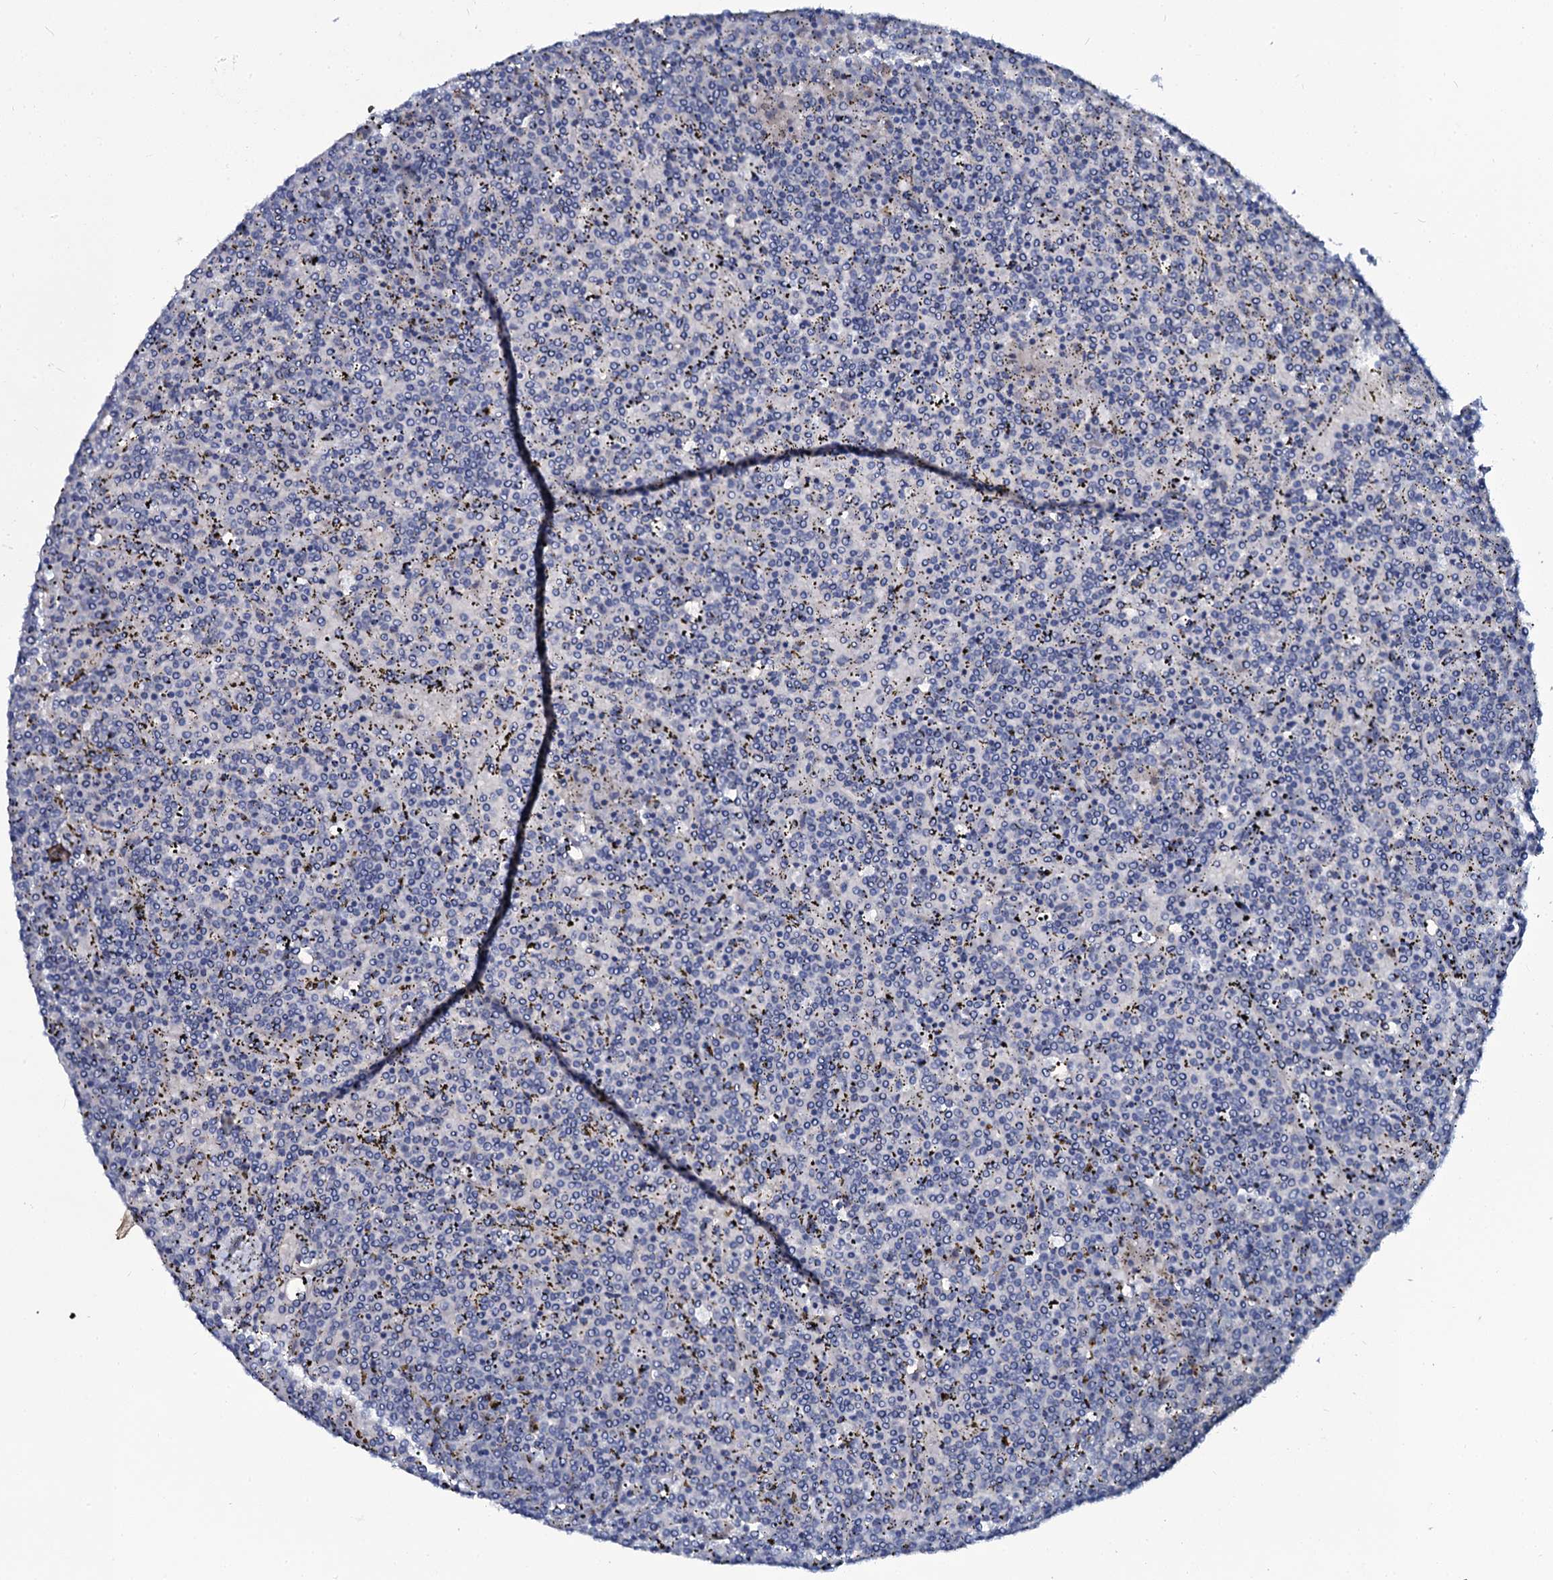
{"staining": {"intensity": "negative", "quantity": "none", "location": "none"}, "tissue": "lymphoma", "cell_type": "Tumor cells", "image_type": "cancer", "snomed": [{"axis": "morphology", "description": "Malignant lymphoma, non-Hodgkin's type, Low grade"}, {"axis": "topography", "description": "Spleen"}], "caption": "An immunohistochemistry (IHC) histopathology image of malignant lymphoma, non-Hodgkin's type (low-grade) is shown. There is no staining in tumor cells of malignant lymphoma, non-Hodgkin's type (low-grade).", "gene": "C10orf88", "patient": {"sex": "female", "age": 19}}